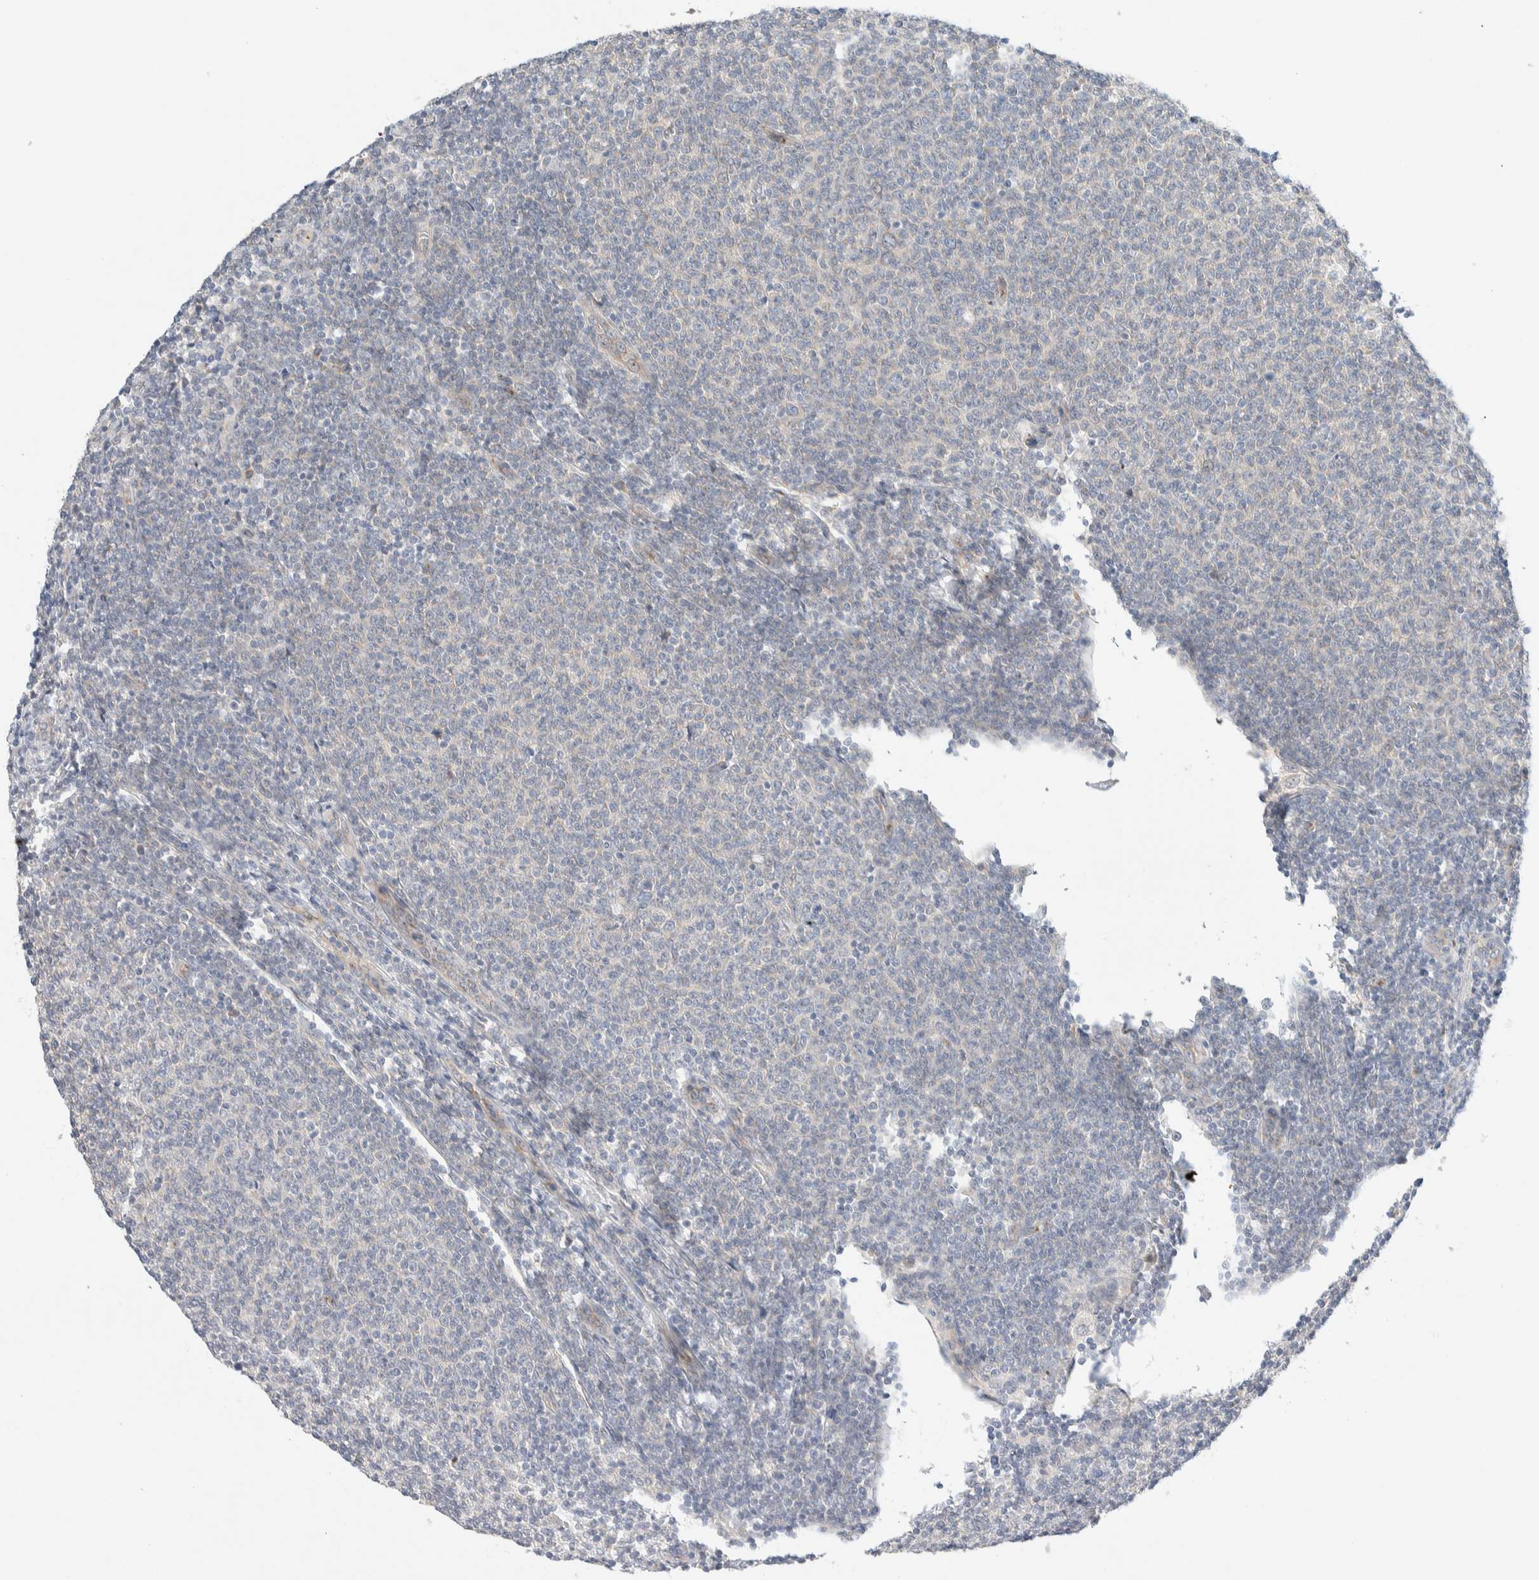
{"staining": {"intensity": "negative", "quantity": "none", "location": "none"}, "tissue": "lymphoma", "cell_type": "Tumor cells", "image_type": "cancer", "snomed": [{"axis": "morphology", "description": "Malignant lymphoma, non-Hodgkin's type, Low grade"}, {"axis": "topography", "description": "Lymph node"}], "caption": "Immunohistochemistry (IHC) photomicrograph of low-grade malignant lymphoma, non-Hodgkin's type stained for a protein (brown), which shows no staining in tumor cells.", "gene": "TMEM184B", "patient": {"sex": "male", "age": 66}}